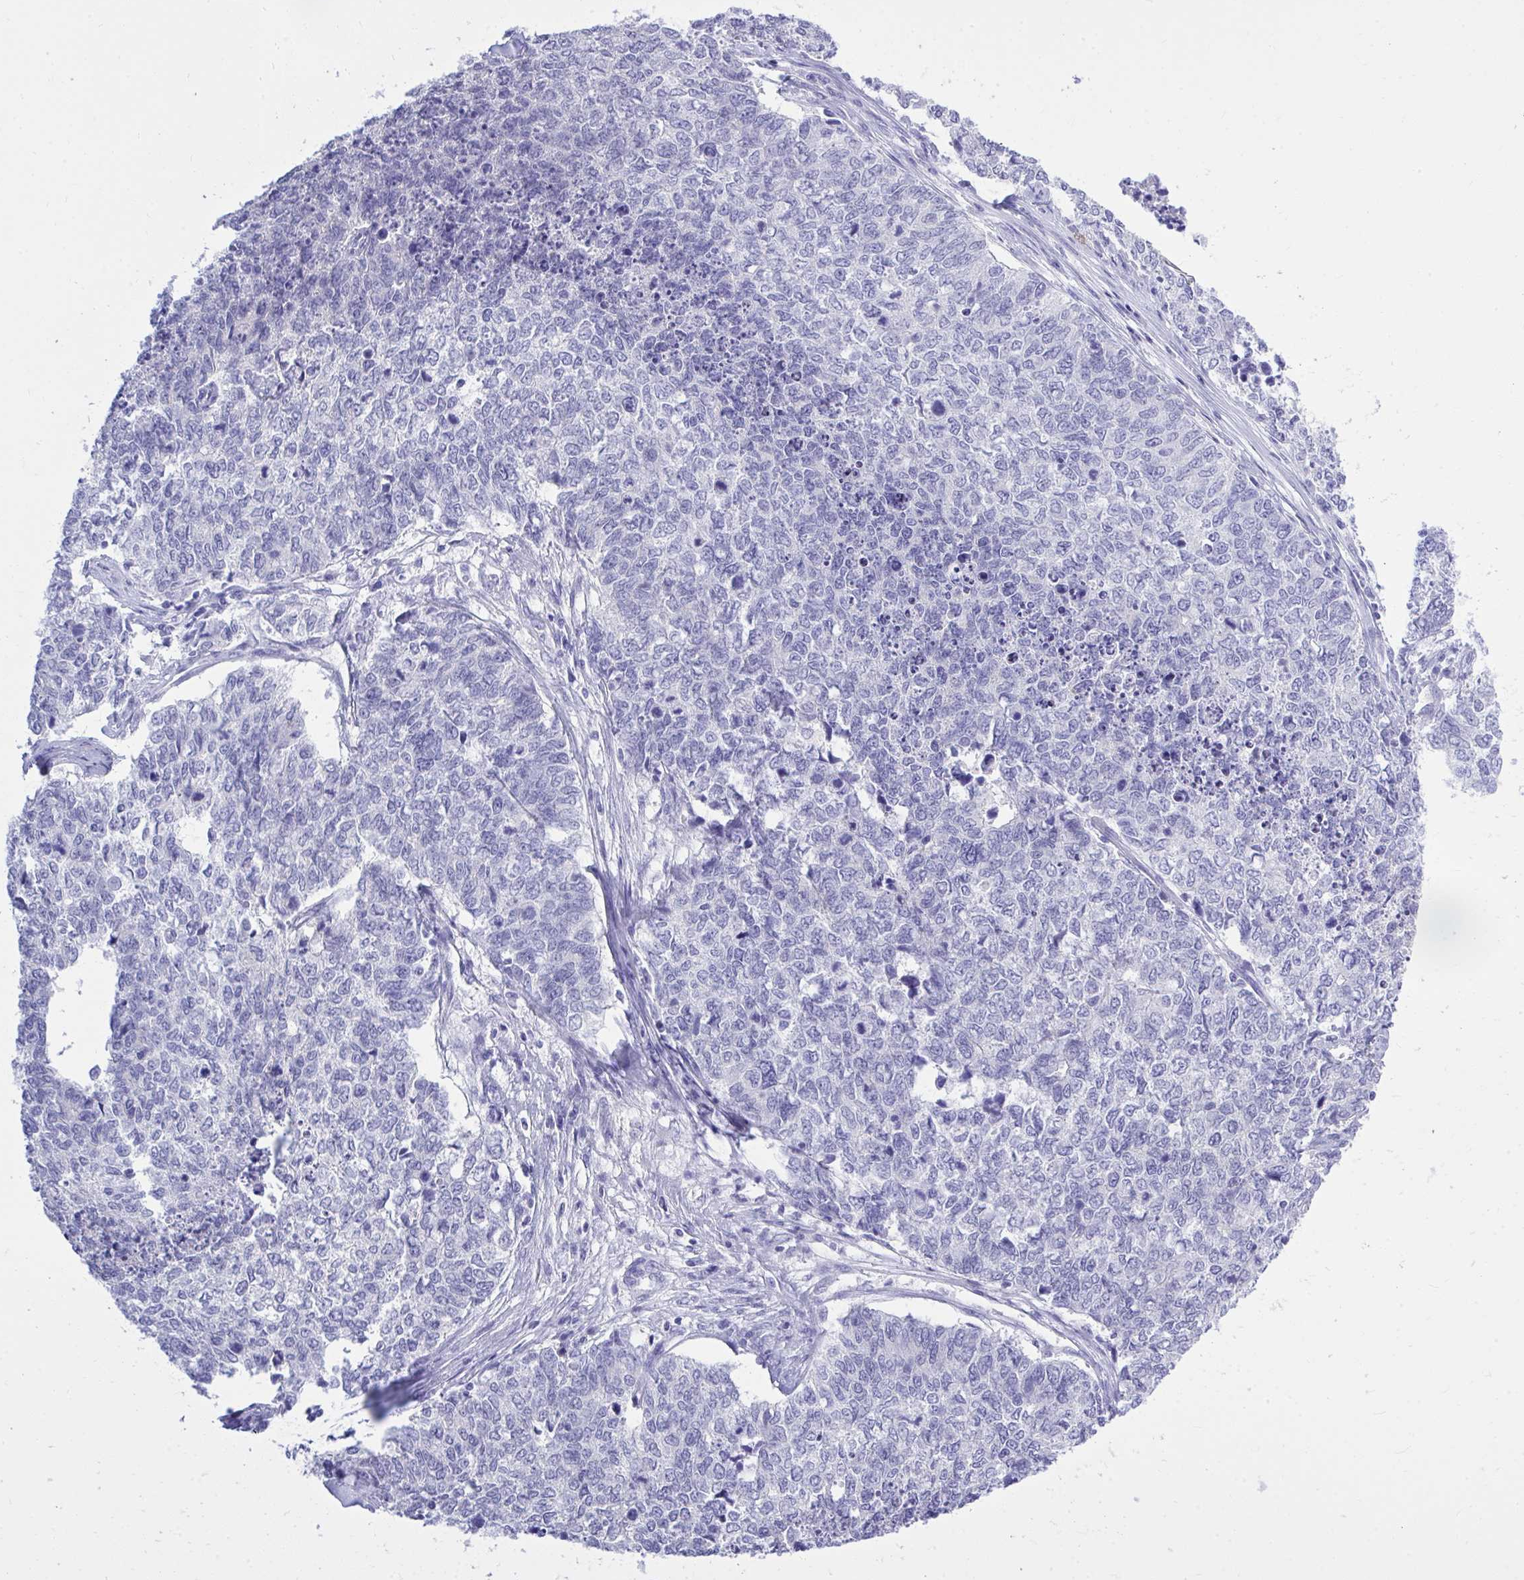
{"staining": {"intensity": "negative", "quantity": "none", "location": "none"}, "tissue": "cervical cancer", "cell_type": "Tumor cells", "image_type": "cancer", "snomed": [{"axis": "morphology", "description": "Adenocarcinoma, NOS"}, {"axis": "topography", "description": "Cervix"}], "caption": "A high-resolution micrograph shows immunohistochemistry staining of cervical adenocarcinoma, which reveals no significant expression in tumor cells.", "gene": "PSD", "patient": {"sex": "female", "age": 63}}